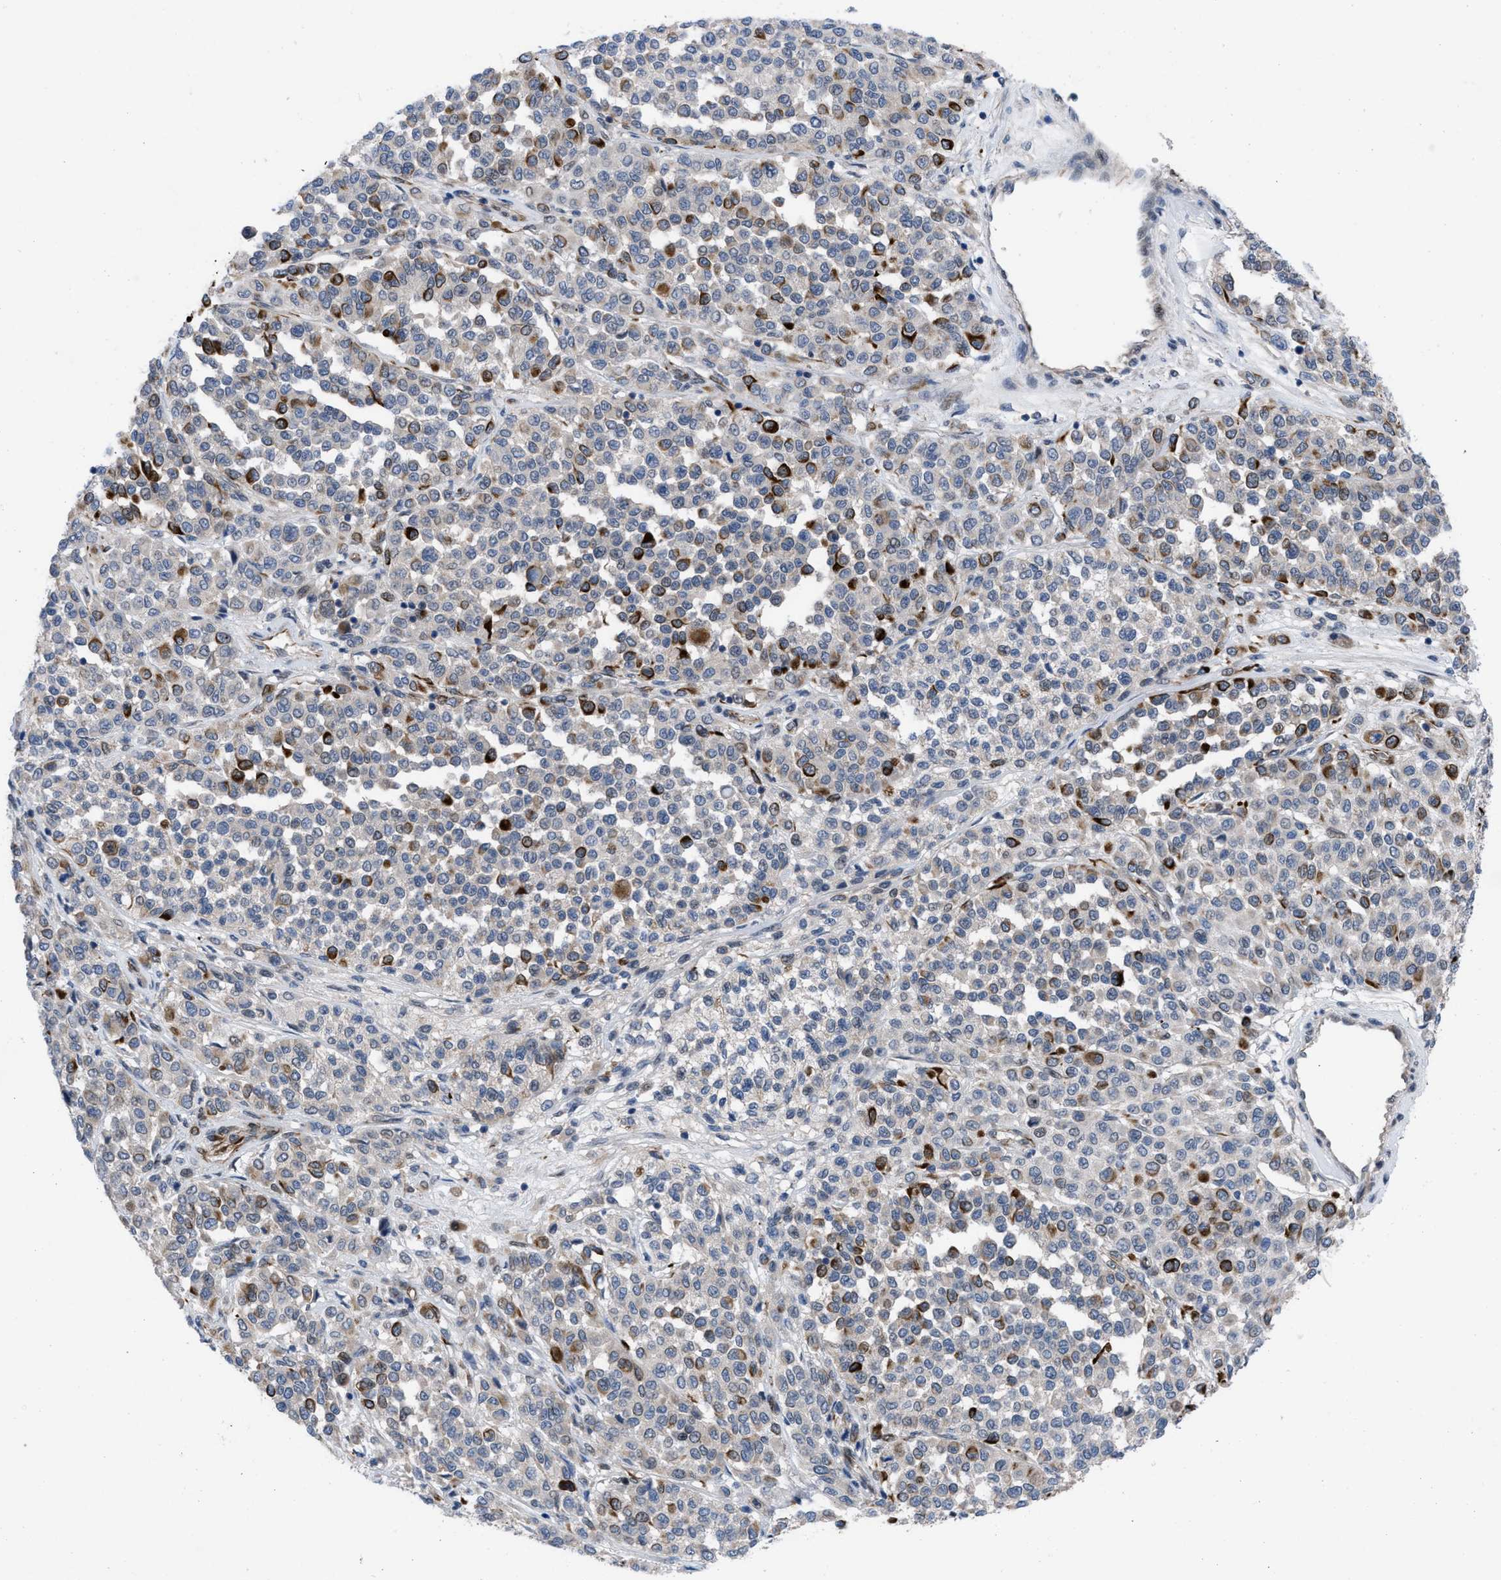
{"staining": {"intensity": "moderate", "quantity": "<25%", "location": "cytoplasmic/membranous"}, "tissue": "melanoma", "cell_type": "Tumor cells", "image_type": "cancer", "snomed": [{"axis": "morphology", "description": "Malignant melanoma, Metastatic site"}, {"axis": "topography", "description": "Pancreas"}], "caption": "This image shows immunohistochemistry staining of melanoma, with low moderate cytoplasmic/membranous positivity in about <25% of tumor cells.", "gene": "IL17RE", "patient": {"sex": "female", "age": 30}}